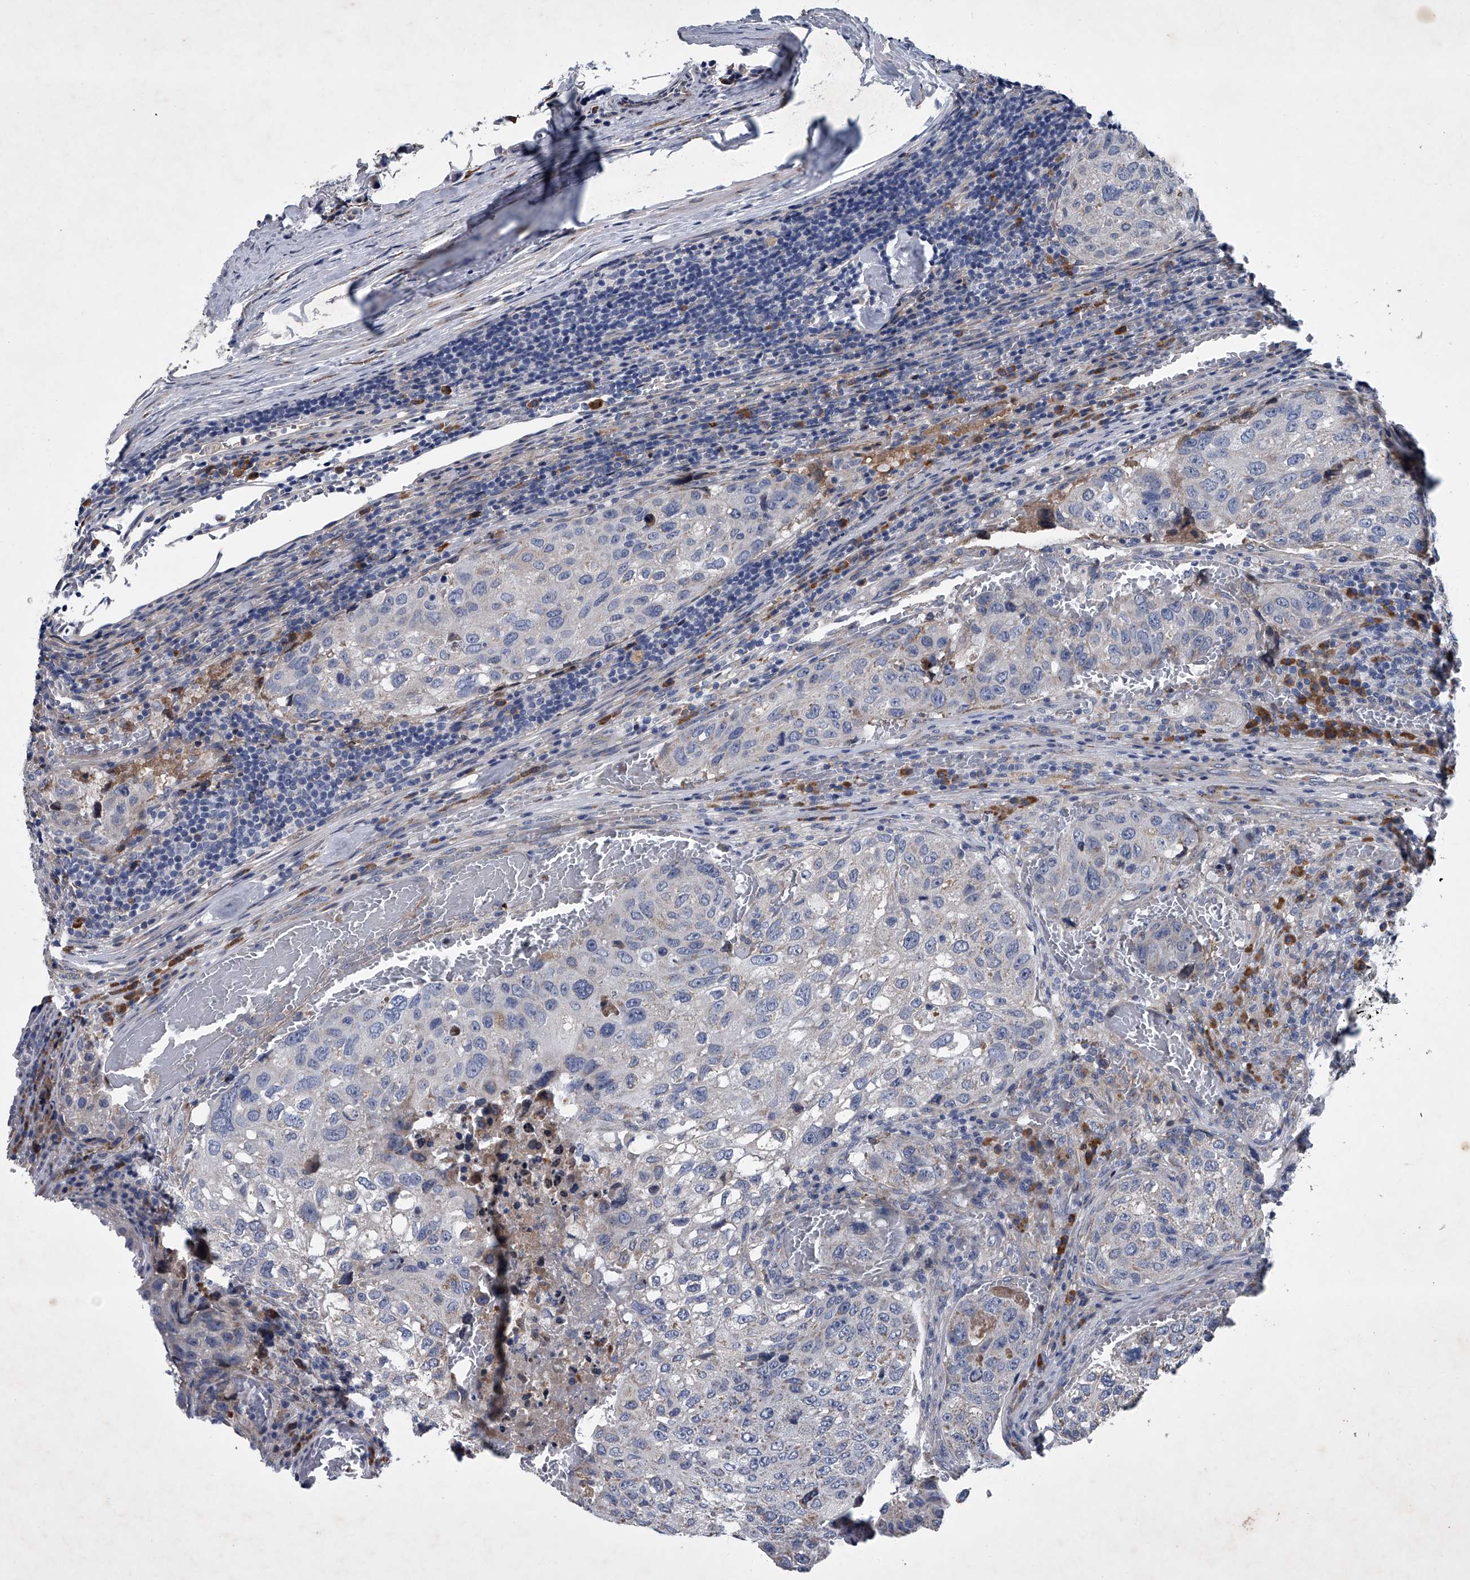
{"staining": {"intensity": "negative", "quantity": "none", "location": "none"}, "tissue": "urothelial cancer", "cell_type": "Tumor cells", "image_type": "cancer", "snomed": [{"axis": "morphology", "description": "Urothelial carcinoma, High grade"}, {"axis": "topography", "description": "Lymph node"}, {"axis": "topography", "description": "Urinary bladder"}], "caption": "Protein analysis of urothelial cancer shows no significant positivity in tumor cells. The staining is performed using DAB (3,3'-diaminobenzidine) brown chromogen with nuclei counter-stained in using hematoxylin.", "gene": "ABCG1", "patient": {"sex": "male", "age": 51}}